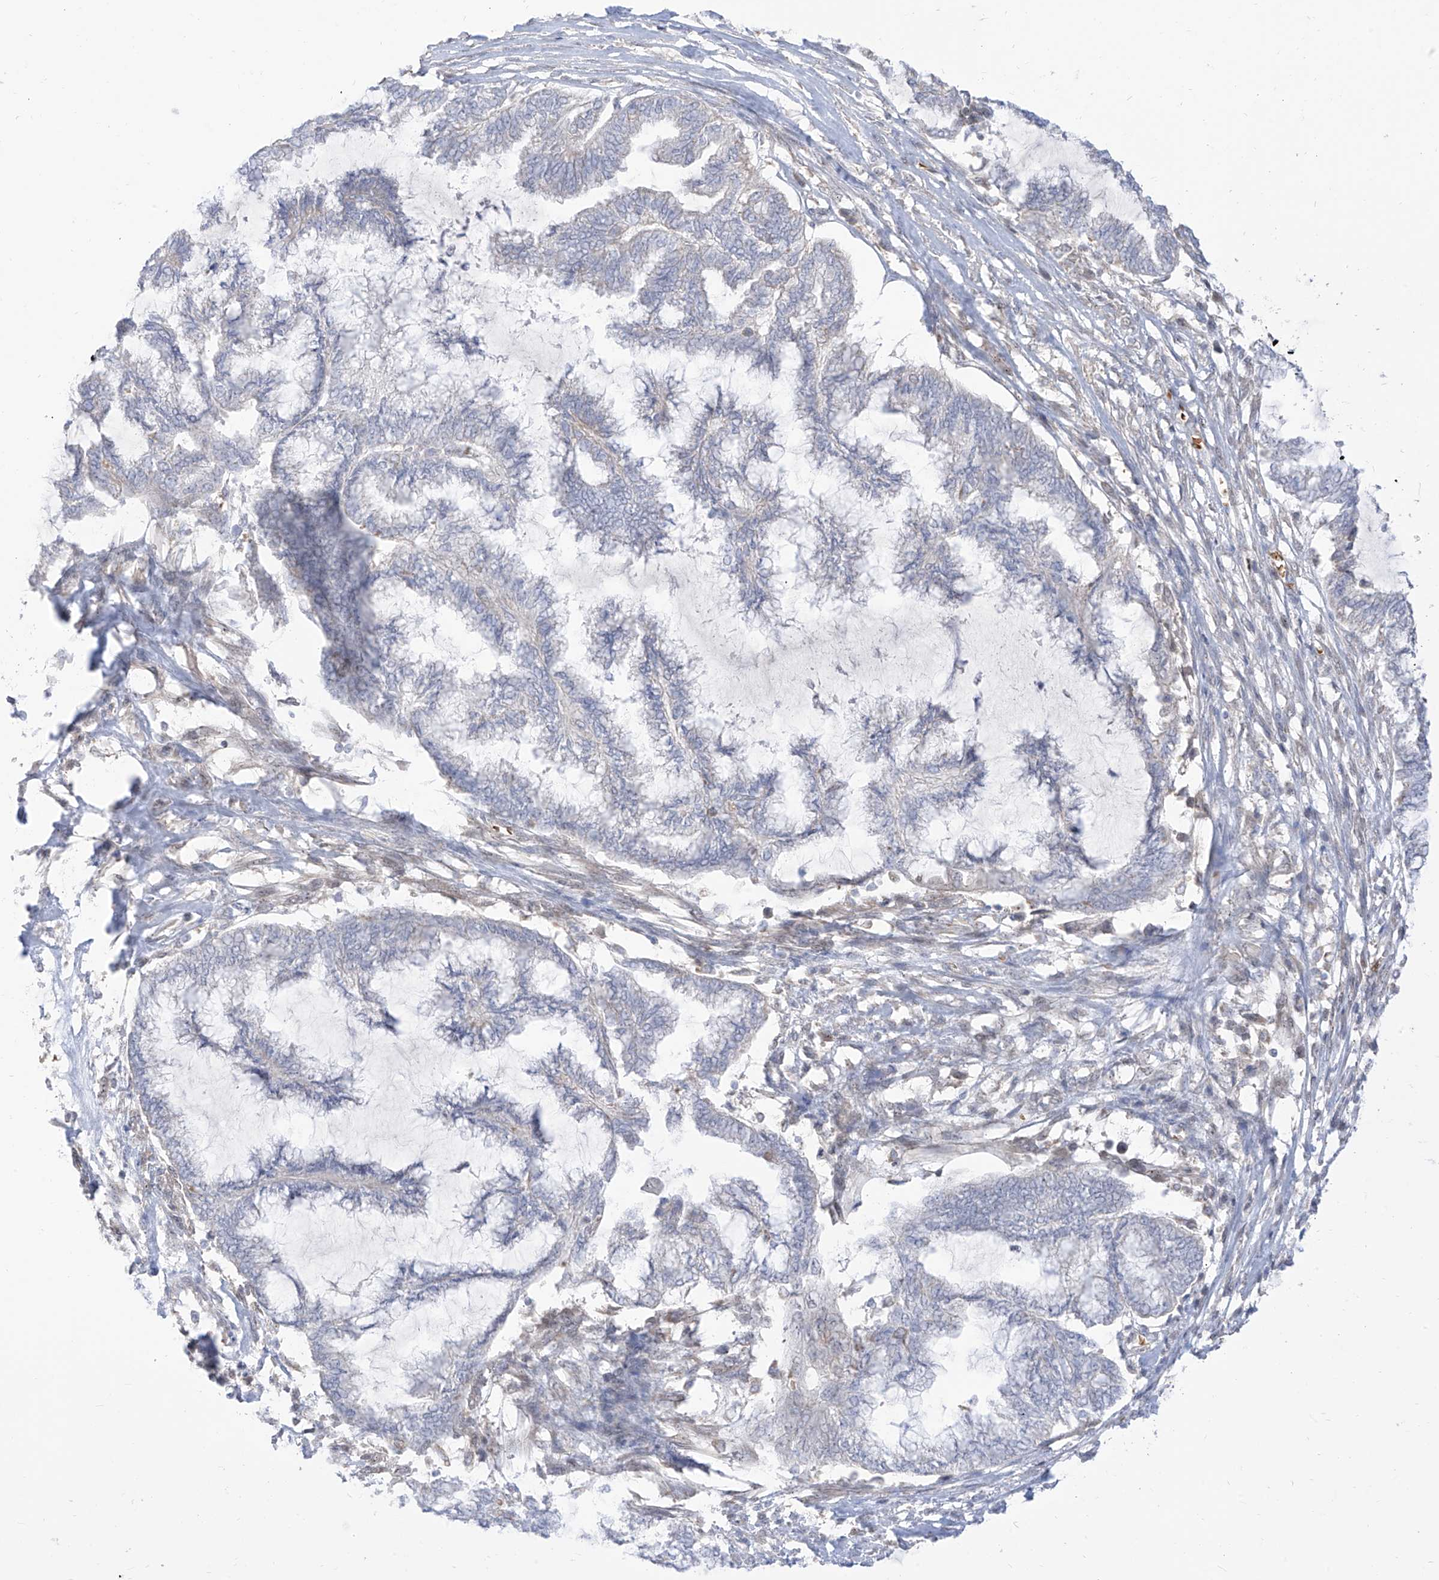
{"staining": {"intensity": "negative", "quantity": "none", "location": "none"}, "tissue": "endometrial cancer", "cell_type": "Tumor cells", "image_type": "cancer", "snomed": [{"axis": "morphology", "description": "Adenocarcinoma, NOS"}, {"axis": "topography", "description": "Endometrium"}], "caption": "Immunohistochemical staining of endometrial cancer (adenocarcinoma) demonstrates no significant staining in tumor cells.", "gene": "ARHGEF40", "patient": {"sex": "female", "age": 86}}